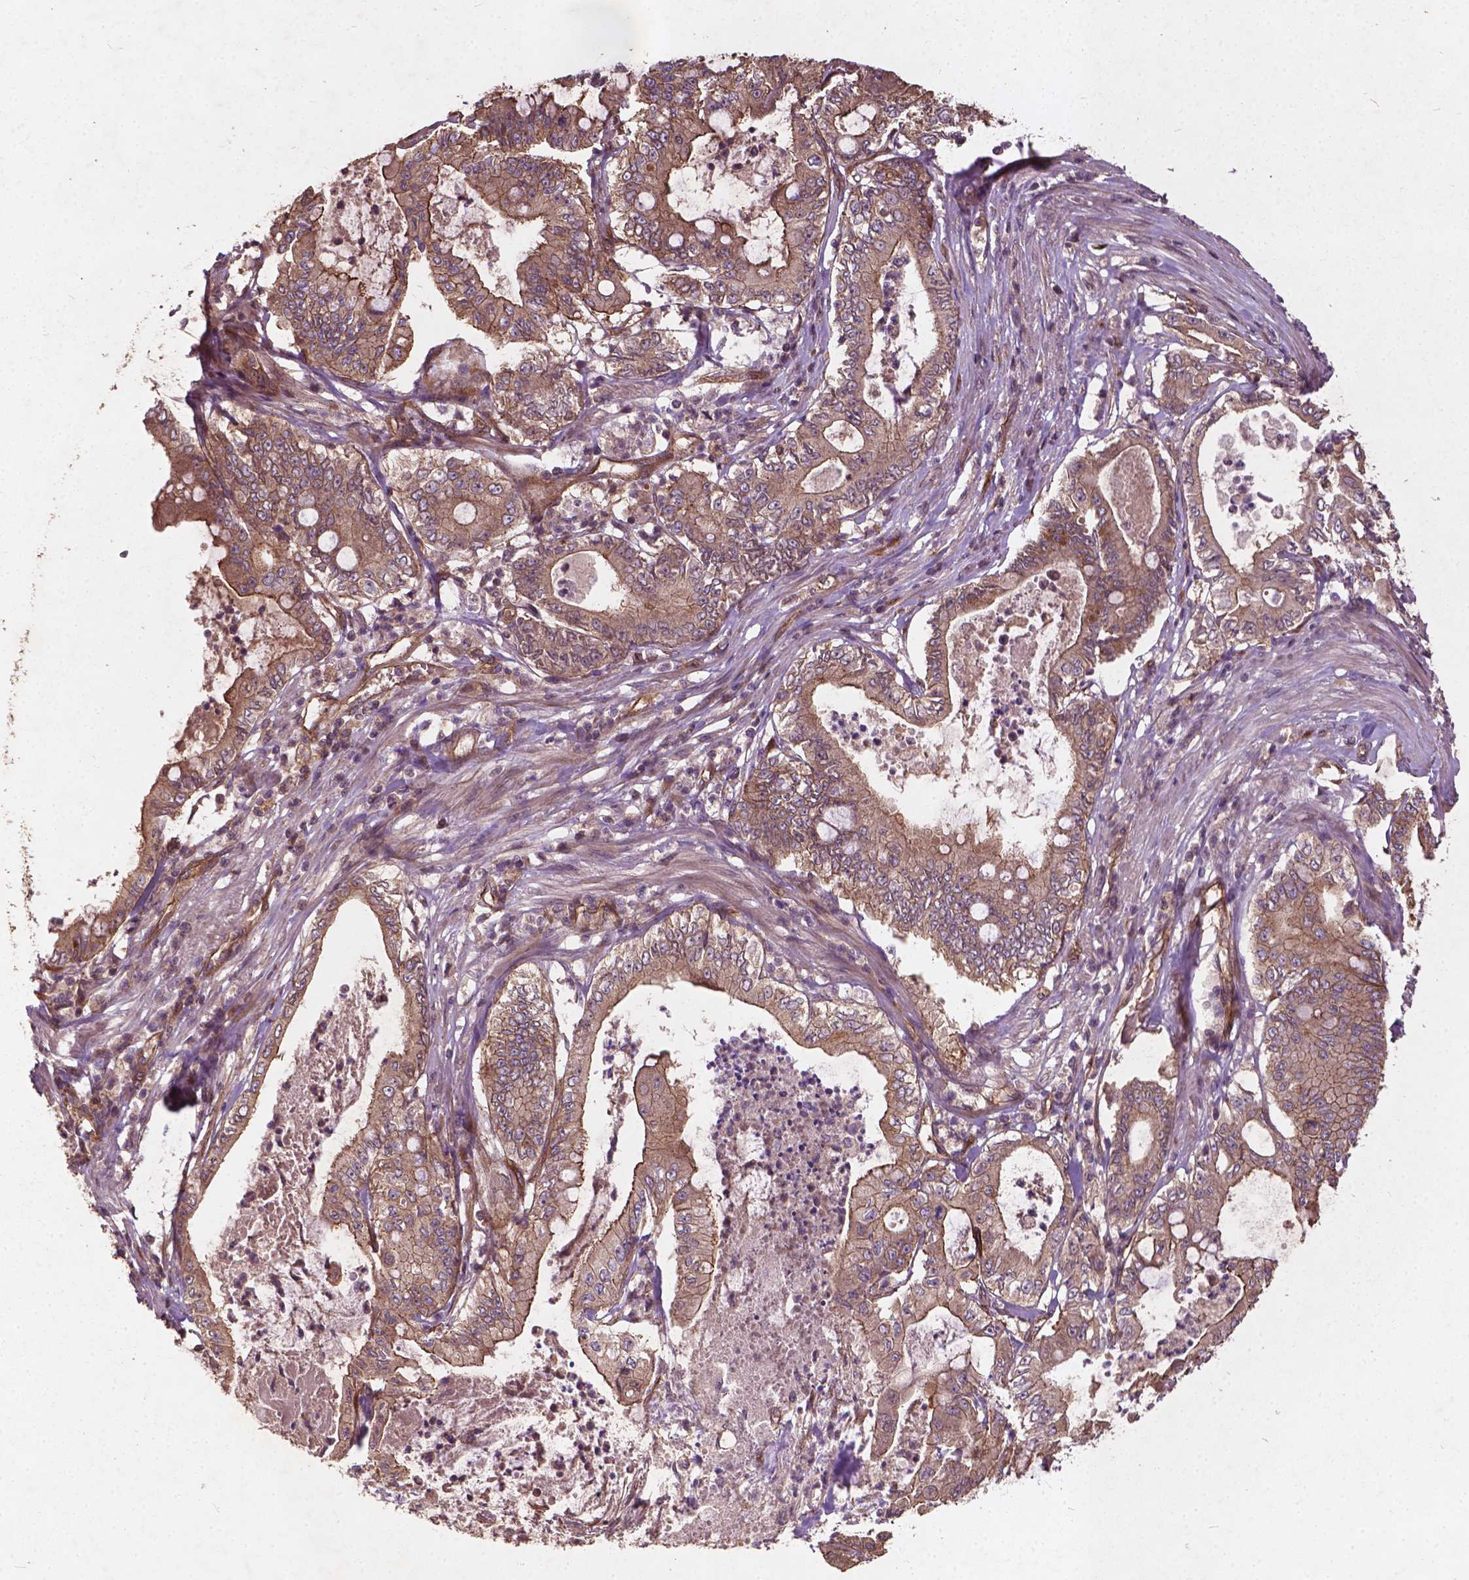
{"staining": {"intensity": "moderate", "quantity": ">75%", "location": "cytoplasmic/membranous"}, "tissue": "pancreatic cancer", "cell_type": "Tumor cells", "image_type": "cancer", "snomed": [{"axis": "morphology", "description": "Adenocarcinoma, NOS"}, {"axis": "topography", "description": "Pancreas"}], "caption": "Pancreatic adenocarcinoma was stained to show a protein in brown. There is medium levels of moderate cytoplasmic/membranous expression in about >75% of tumor cells. (DAB IHC, brown staining for protein, blue staining for nuclei).", "gene": "UBXN2A", "patient": {"sex": "male", "age": 71}}